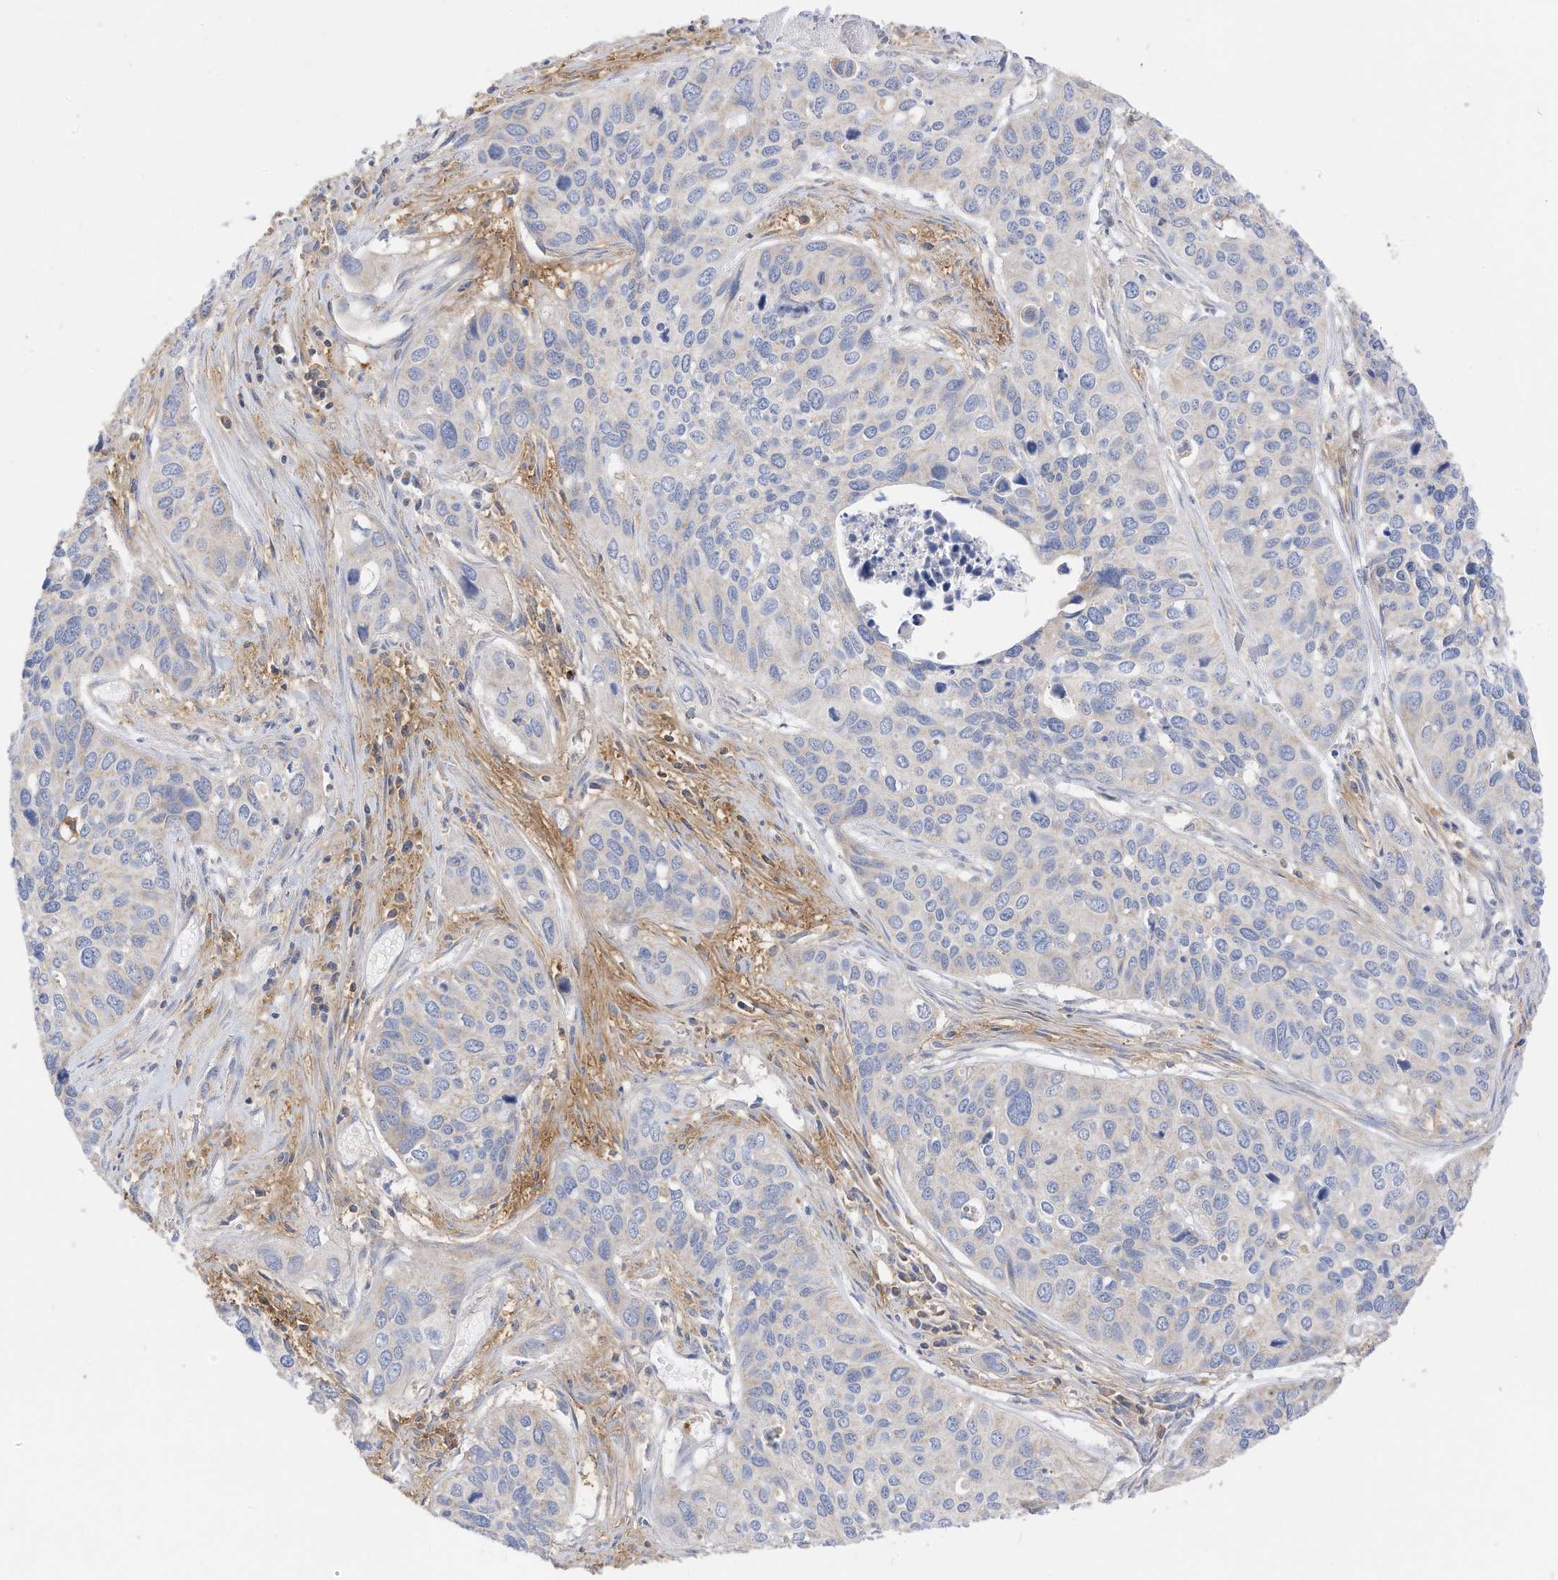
{"staining": {"intensity": "negative", "quantity": "none", "location": "none"}, "tissue": "cervical cancer", "cell_type": "Tumor cells", "image_type": "cancer", "snomed": [{"axis": "morphology", "description": "Squamous cell carcinoma, NOS"}, {"axis": "topography", "description": "Cervix"}], "caption": "Immunohistochemistry micrograph of human cervical cancer stained for a protein (brown), which reveals no expression in tumor cells.", "gene": "RHOH", "patient": {"sex": "female", "age": 55}}